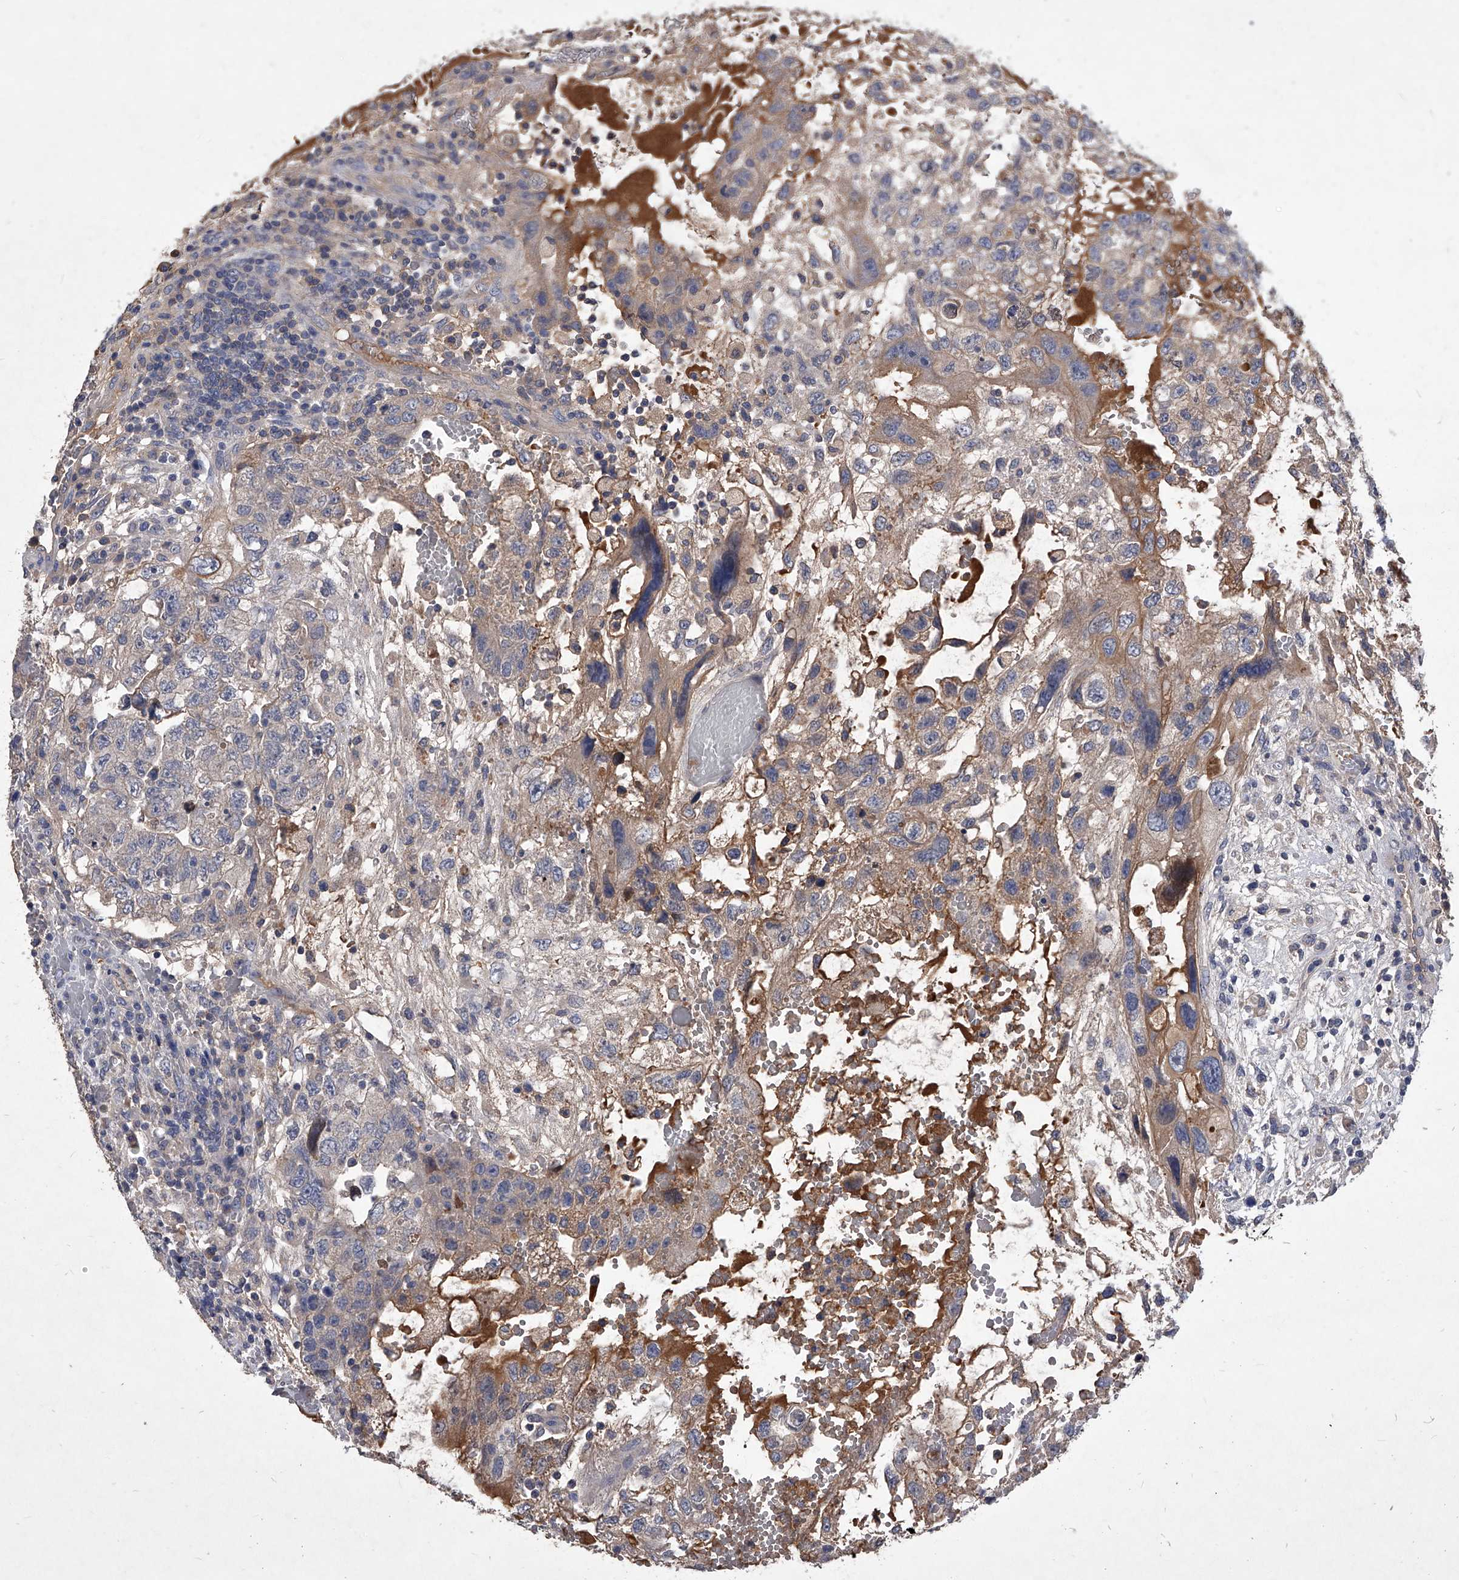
{"staining": {"intensity": "weak", "quantity": "25%-75%", "location": "cytoplasmic/membranous"}, "tissue": "testis cancer", "cell_type": "Tumor cells", "image_type": "cancer", "snomed": [{"axis": "morphology", "description": "Carcinoma, Embryonal, NOS"}, {"axis": "topography", "description": "Testis"}], "caption": "An immunohistochemistry histopathology image of neoplastic tissue is shown. Protein staining in brown shows weak cytoplasmic/membranous positivity in testis embryonal carcinoma within tumor cells.", "gene": "C5", "patient": {"sex": "male", "age": 36}}